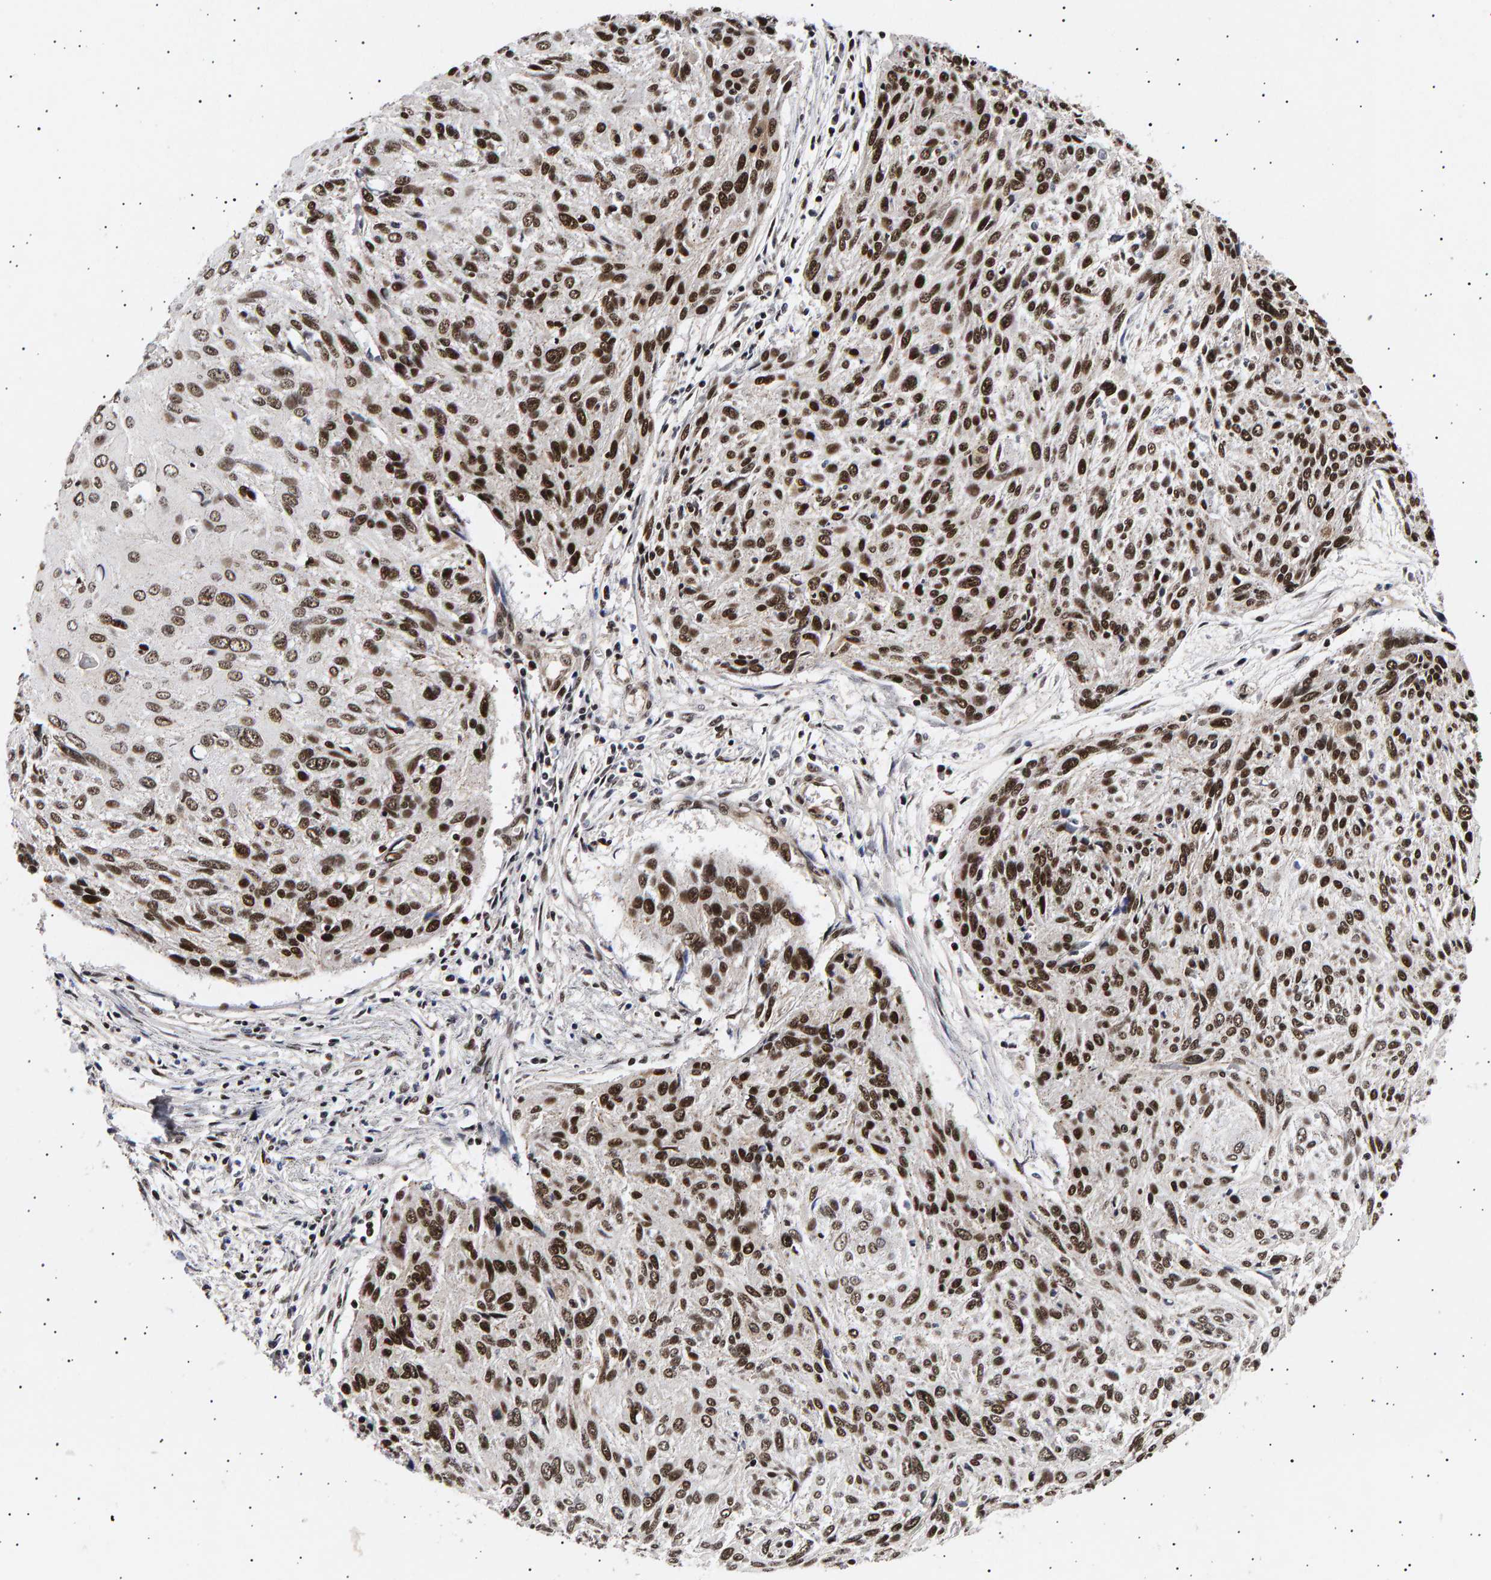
{"staining": {"intensity": "strong", "quantity": ">75%", "location": "nuclear"}, "tissue": "cervical cancer", "cell_type": "Tumor cells", "image_type": "cancer", "snomed": [{"axis": "morphology", "description": "Squamous cell carcinoma, NOS"}, {"axis": "topography", "description": "Cervix"}], "caption": "Strong nuclear expression is seen in approximately >75% of tumor cells in cervical cancer. The protein is shown in brown color, while the nuclei are stained blue.", "gene": "ANKRD40", "patient": {"sex": "female", "age": 51}}